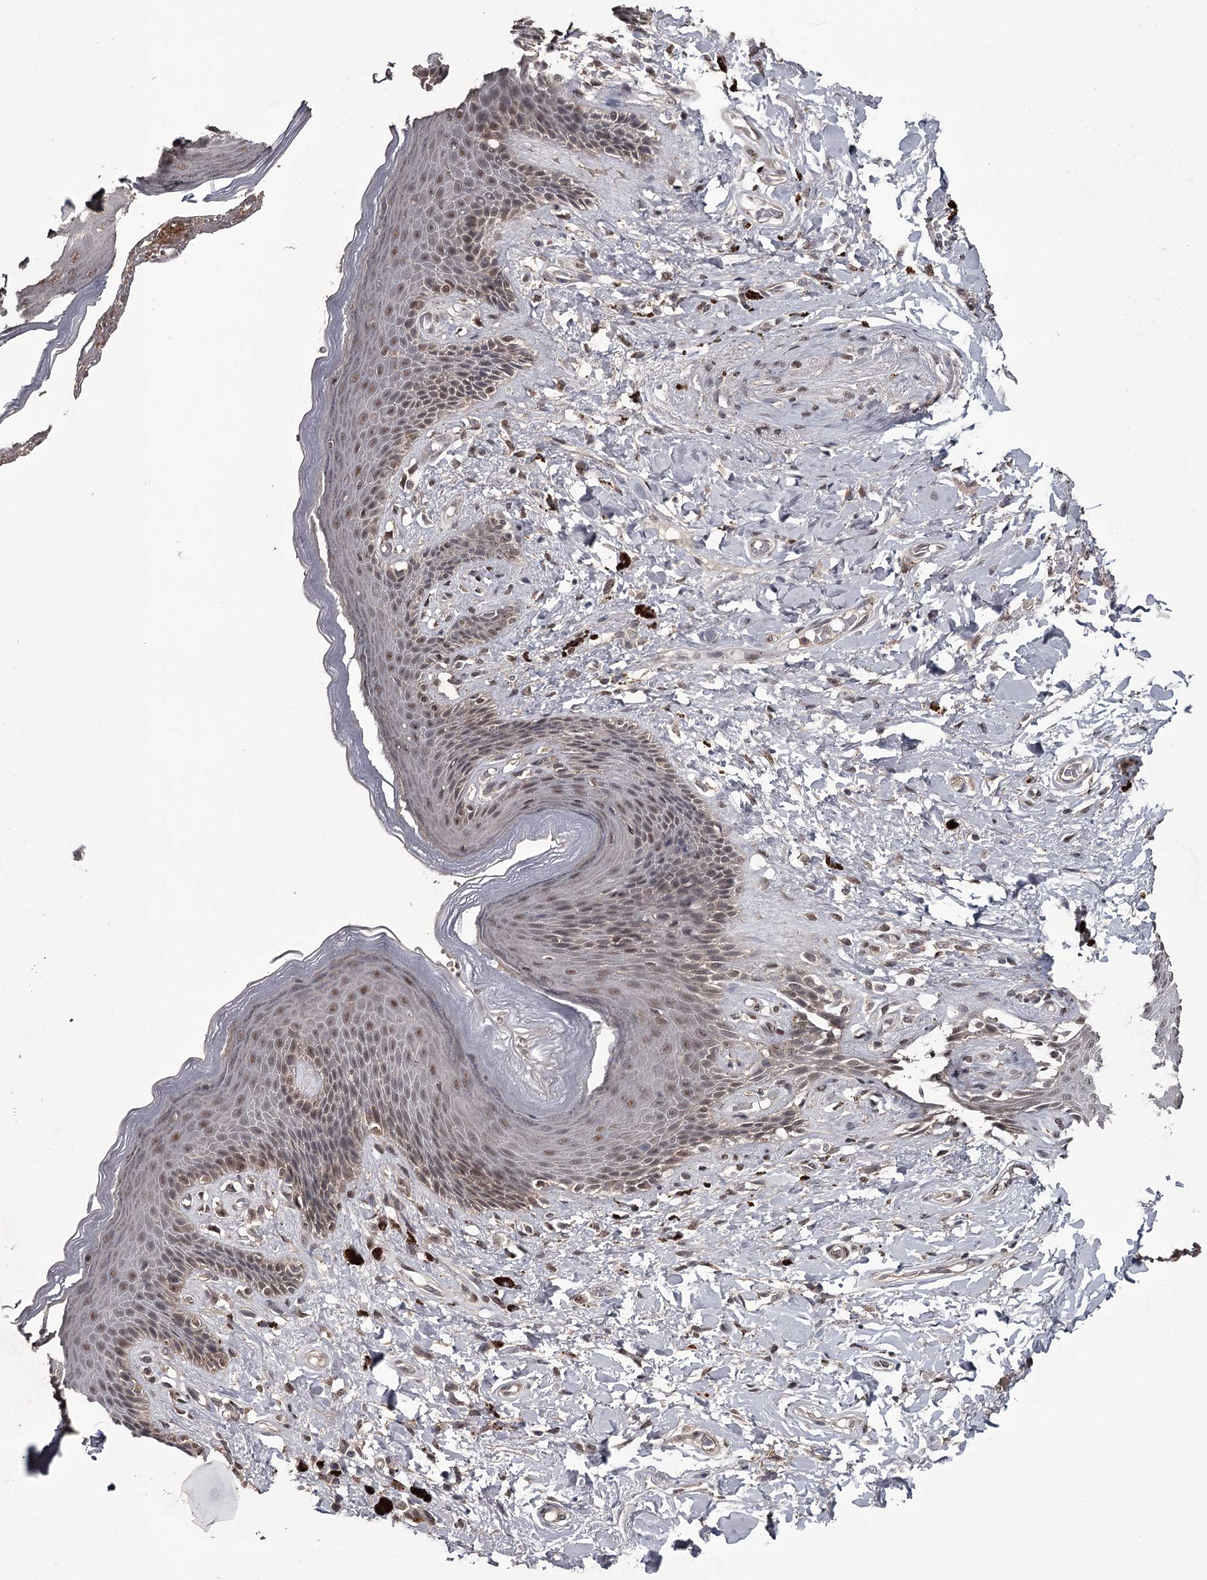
{"staining": {"intensity": "moderate", "quantity": "25%-75%", "location": "nuclear"}, "tissue": "skin", "cell_type": "Epidermal cells", "image_type": "normal", "snomed": [{"axis": "morphology", "description": "Normal tissue, NOS"}, {"axis": "topography", "description": "Anal"}], "caption": "A micrograph showing moderate nuclear staining in approximately 25%-75% of epidermal cells in benign skin, as visualized by brown immunohistochemical staining.", "gene": "PRPF40B", "patient": {"sex": "female", "age": 78}}